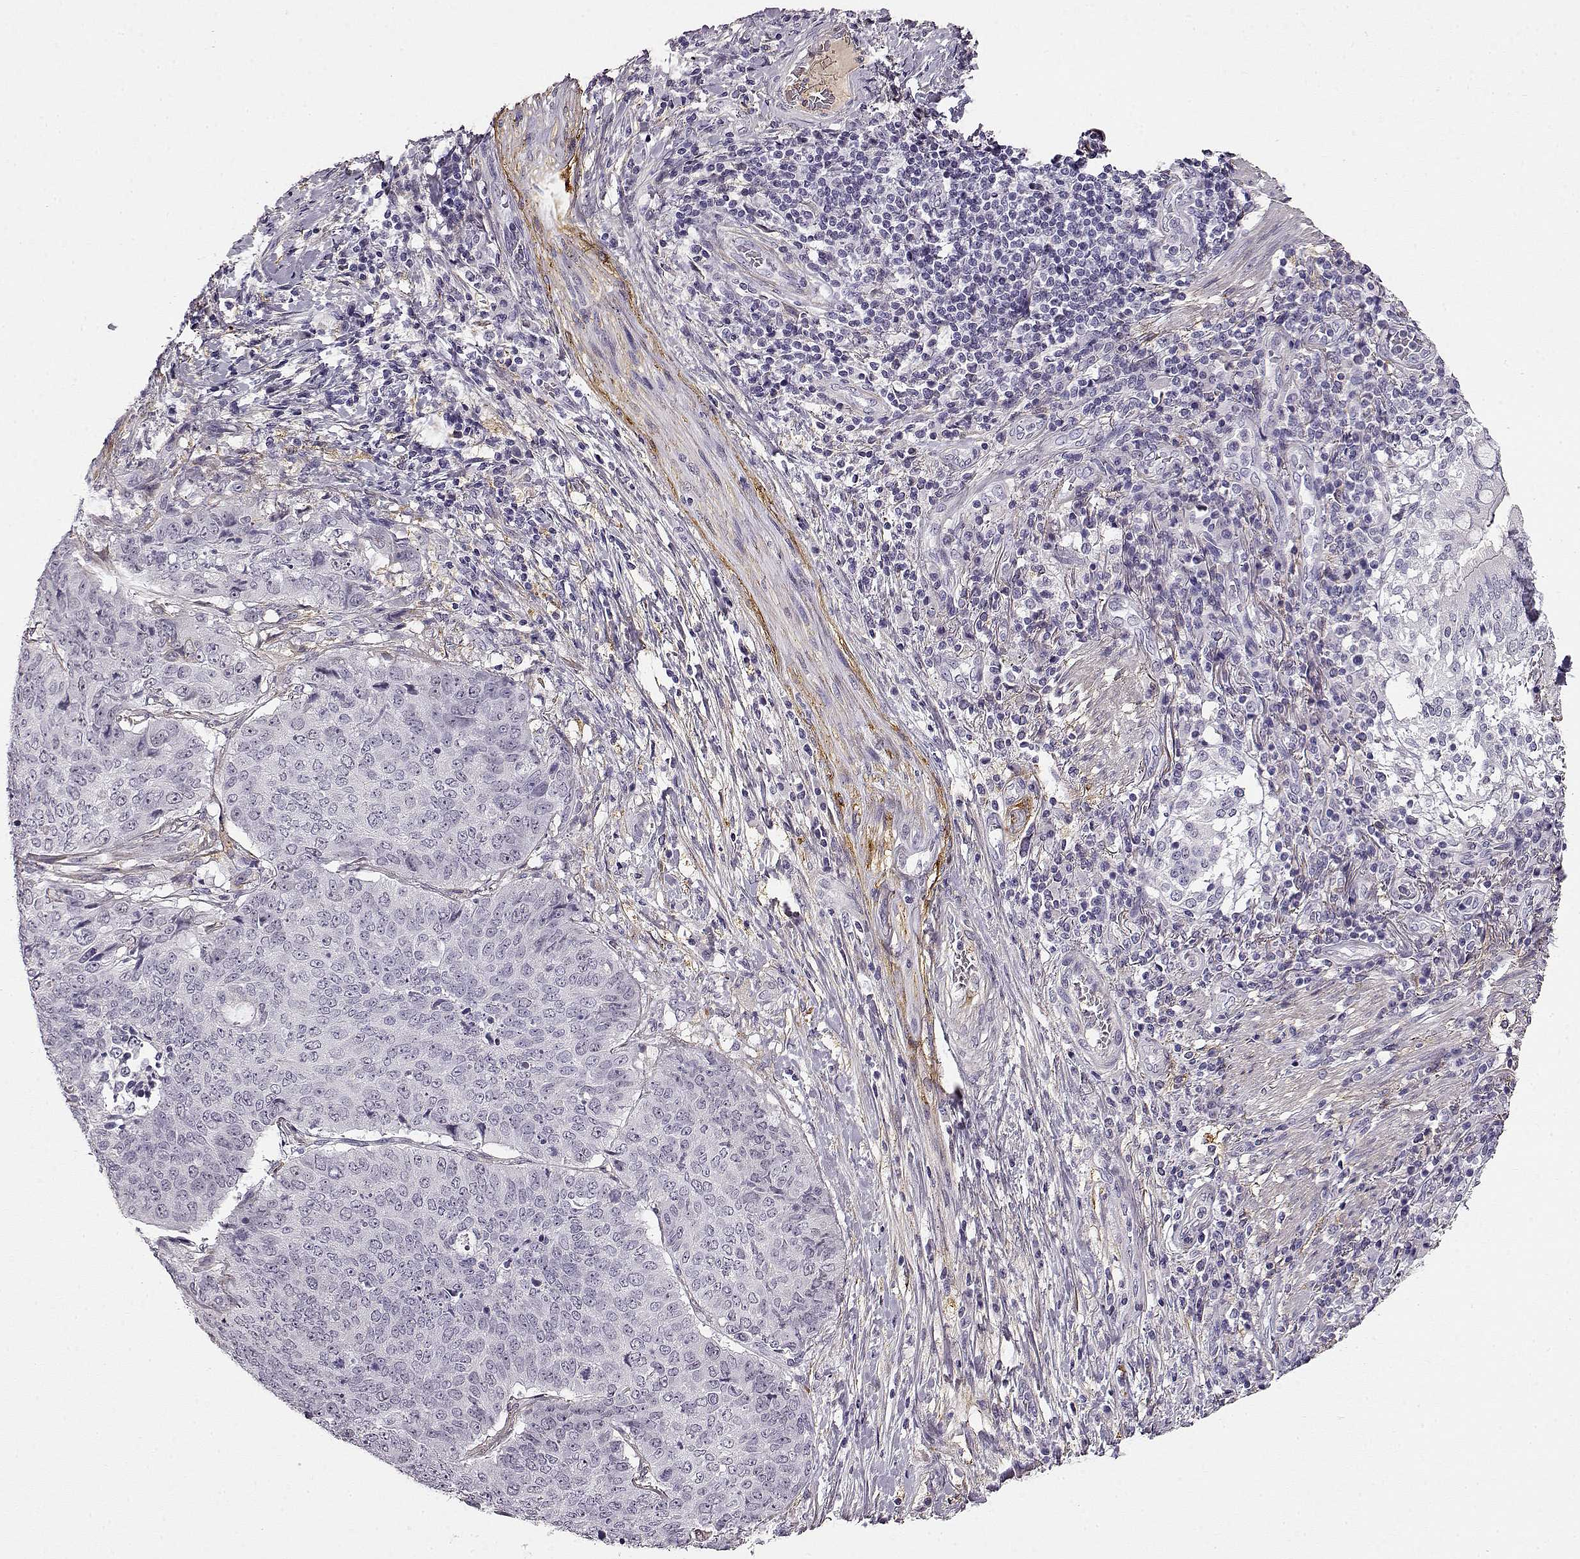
{"staining": {"intensity": "negative", "quantity": "none", "location": "none"}, "tissue": "lung cancer", "cell_type": "Tumor cells", "image_type": "cancer", "snomed": [{"axis": "morphology", "description": "Normal tissue, NOS"}, {"axis": "morphology", "description": "Squamous cell carcinoma, NOS"}, {"axis": "topography", "description": "Bronchus"}, {"axis": "topography", "description": "Lung"}], "caption": "Lung cancer (squamous cell carcinoma) was stained to show a protein in brown. There is no significant staining in tumor cells. (DAB immunohistochemistry (IHC), high magnification).", "gene": "TRIM69", "patient": {"sex": "male", "age": 64}}